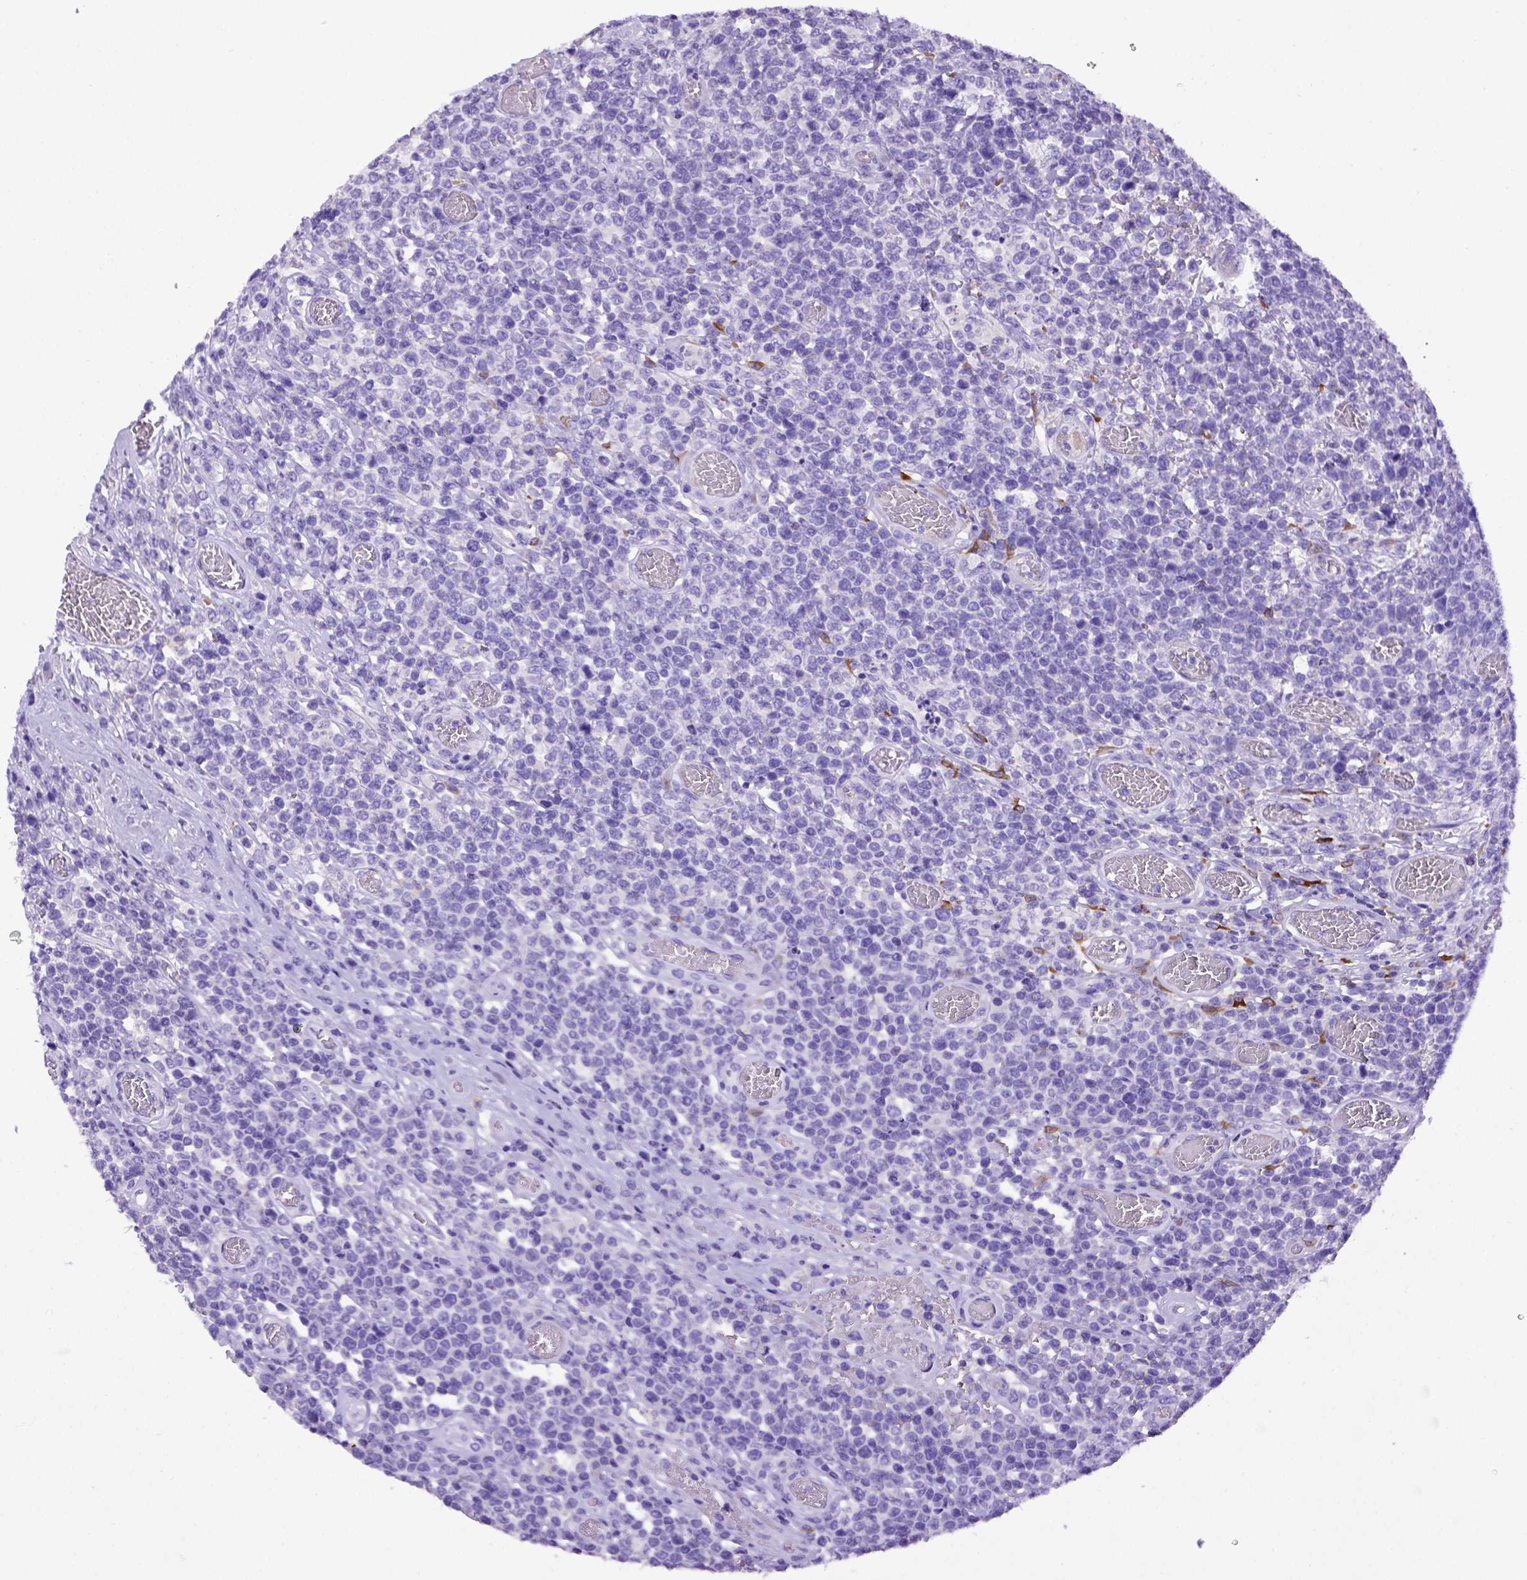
{"staining": {"intensity": "negative", "quantity": "none", "location": "none"}, "tissue": "lymphoma", "cell_type": "Tumor cells", "image_type": "cancer", "snomed": [{"axis": "morphology", "description": "Malignant lymphoma, non-Hodgkin's type, High grade"}, {"axis": "topography", "description": "Soft tissue"}], "caption": "Immunohistochemistry (IHC) of human malignant lymphoma, non-Hodgkin's type (high-grade) reveals no positivity in tumor cells.", "gene": "PTGES", "patient": {"sex": "female", "age": 56}}